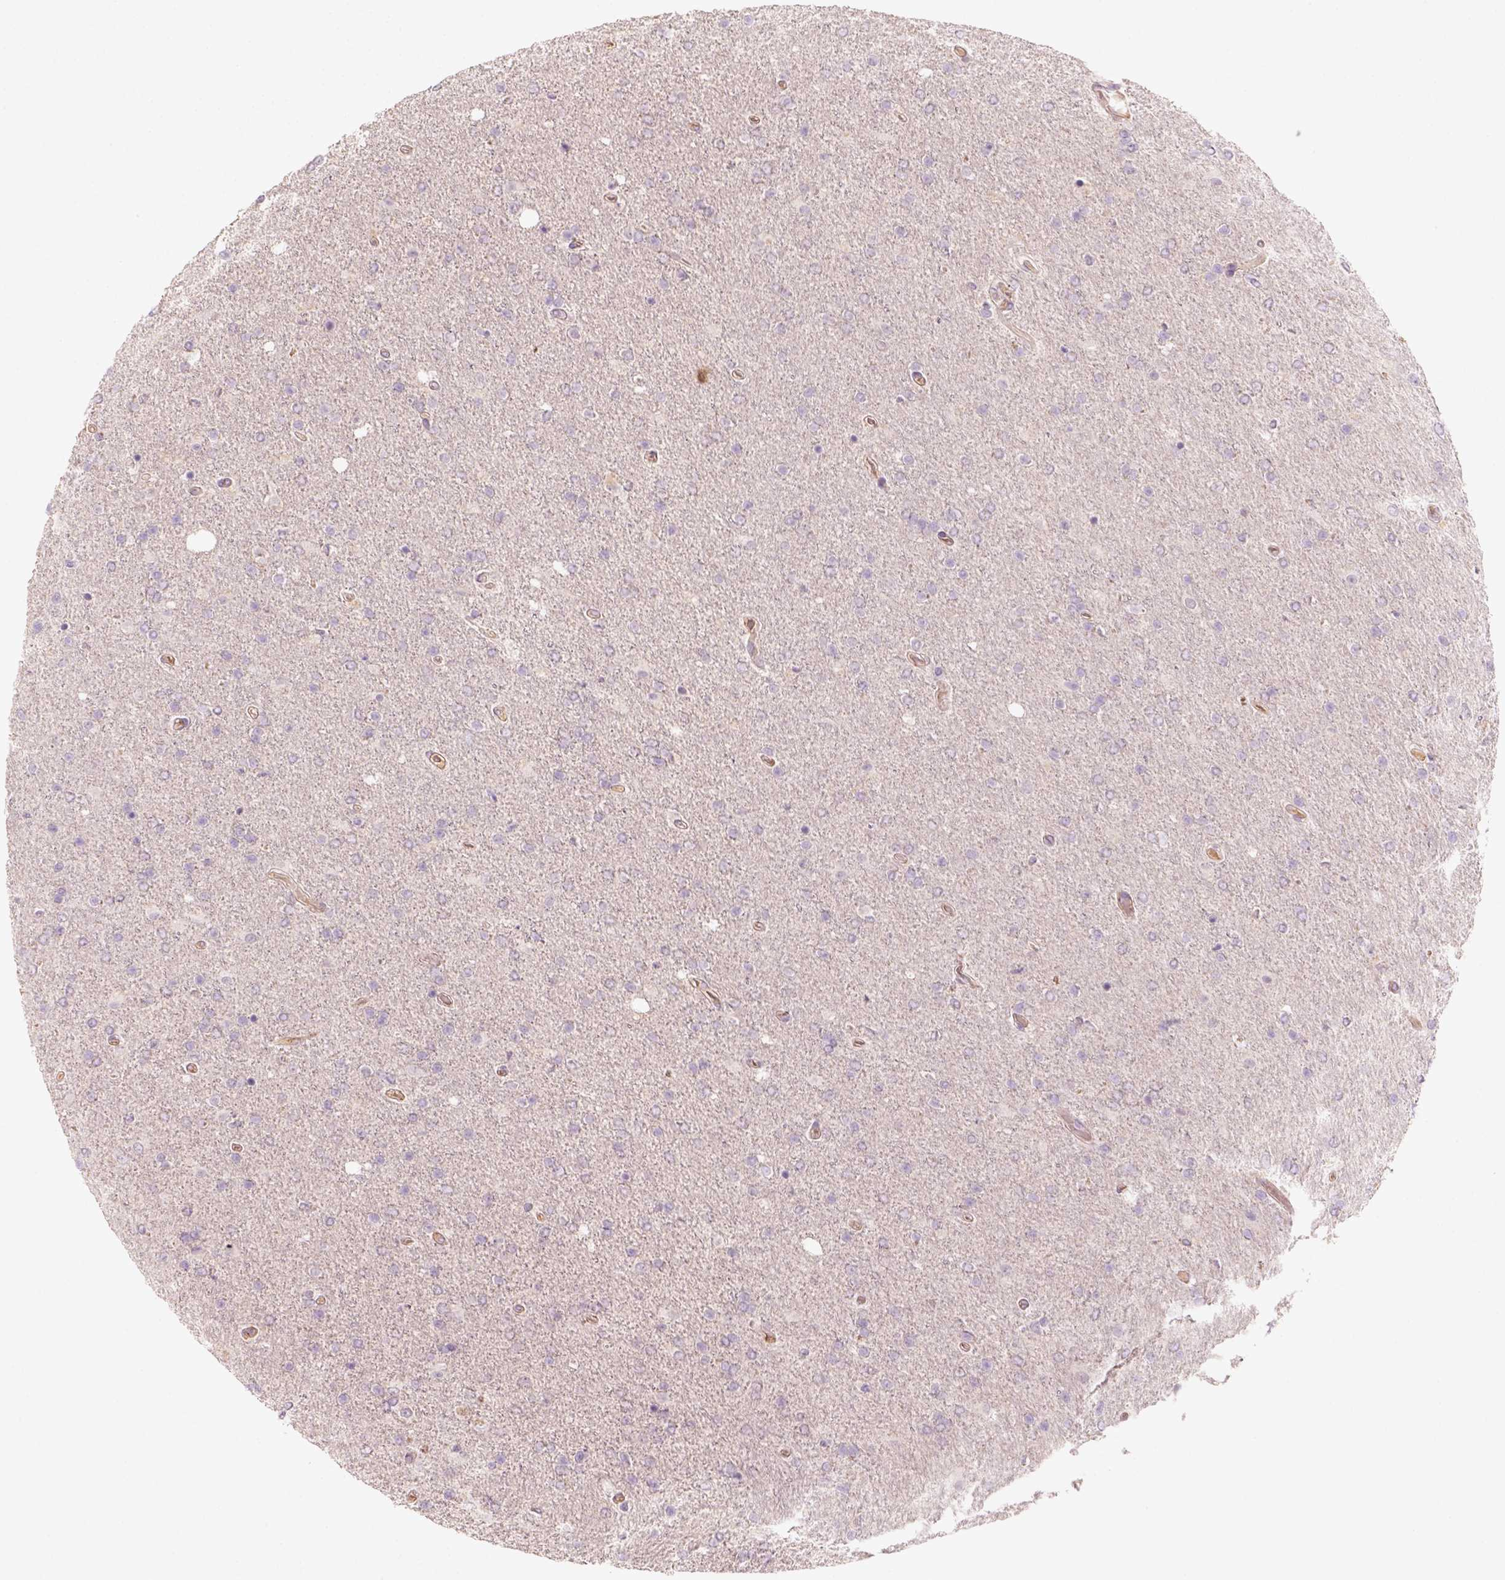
{"staining": {"intensity": "negative", "quantity": "none", "location": "none"}, "tissue": "glioma", "cell_type": "Tumor cells", "image_type": "cancer", "snomed": [{"axis": "morphology", "description": "Glioma, malignant, High grade"}, {"axis": "topography", "description": "Cerebral cortex"}], "caption": "A high-resolution histopathology image shows immunohistochemistry staining of high-grade glioma (malignant), which shows no significant staining in tumor cells. The staining was performed using DAB to visualize the protein expression in brown, while the nuclei were stained in blue with hematoxylin (Magnification: 20x).", "gene": "AQP9", "patient": {"sex": "male", "age": 70}}